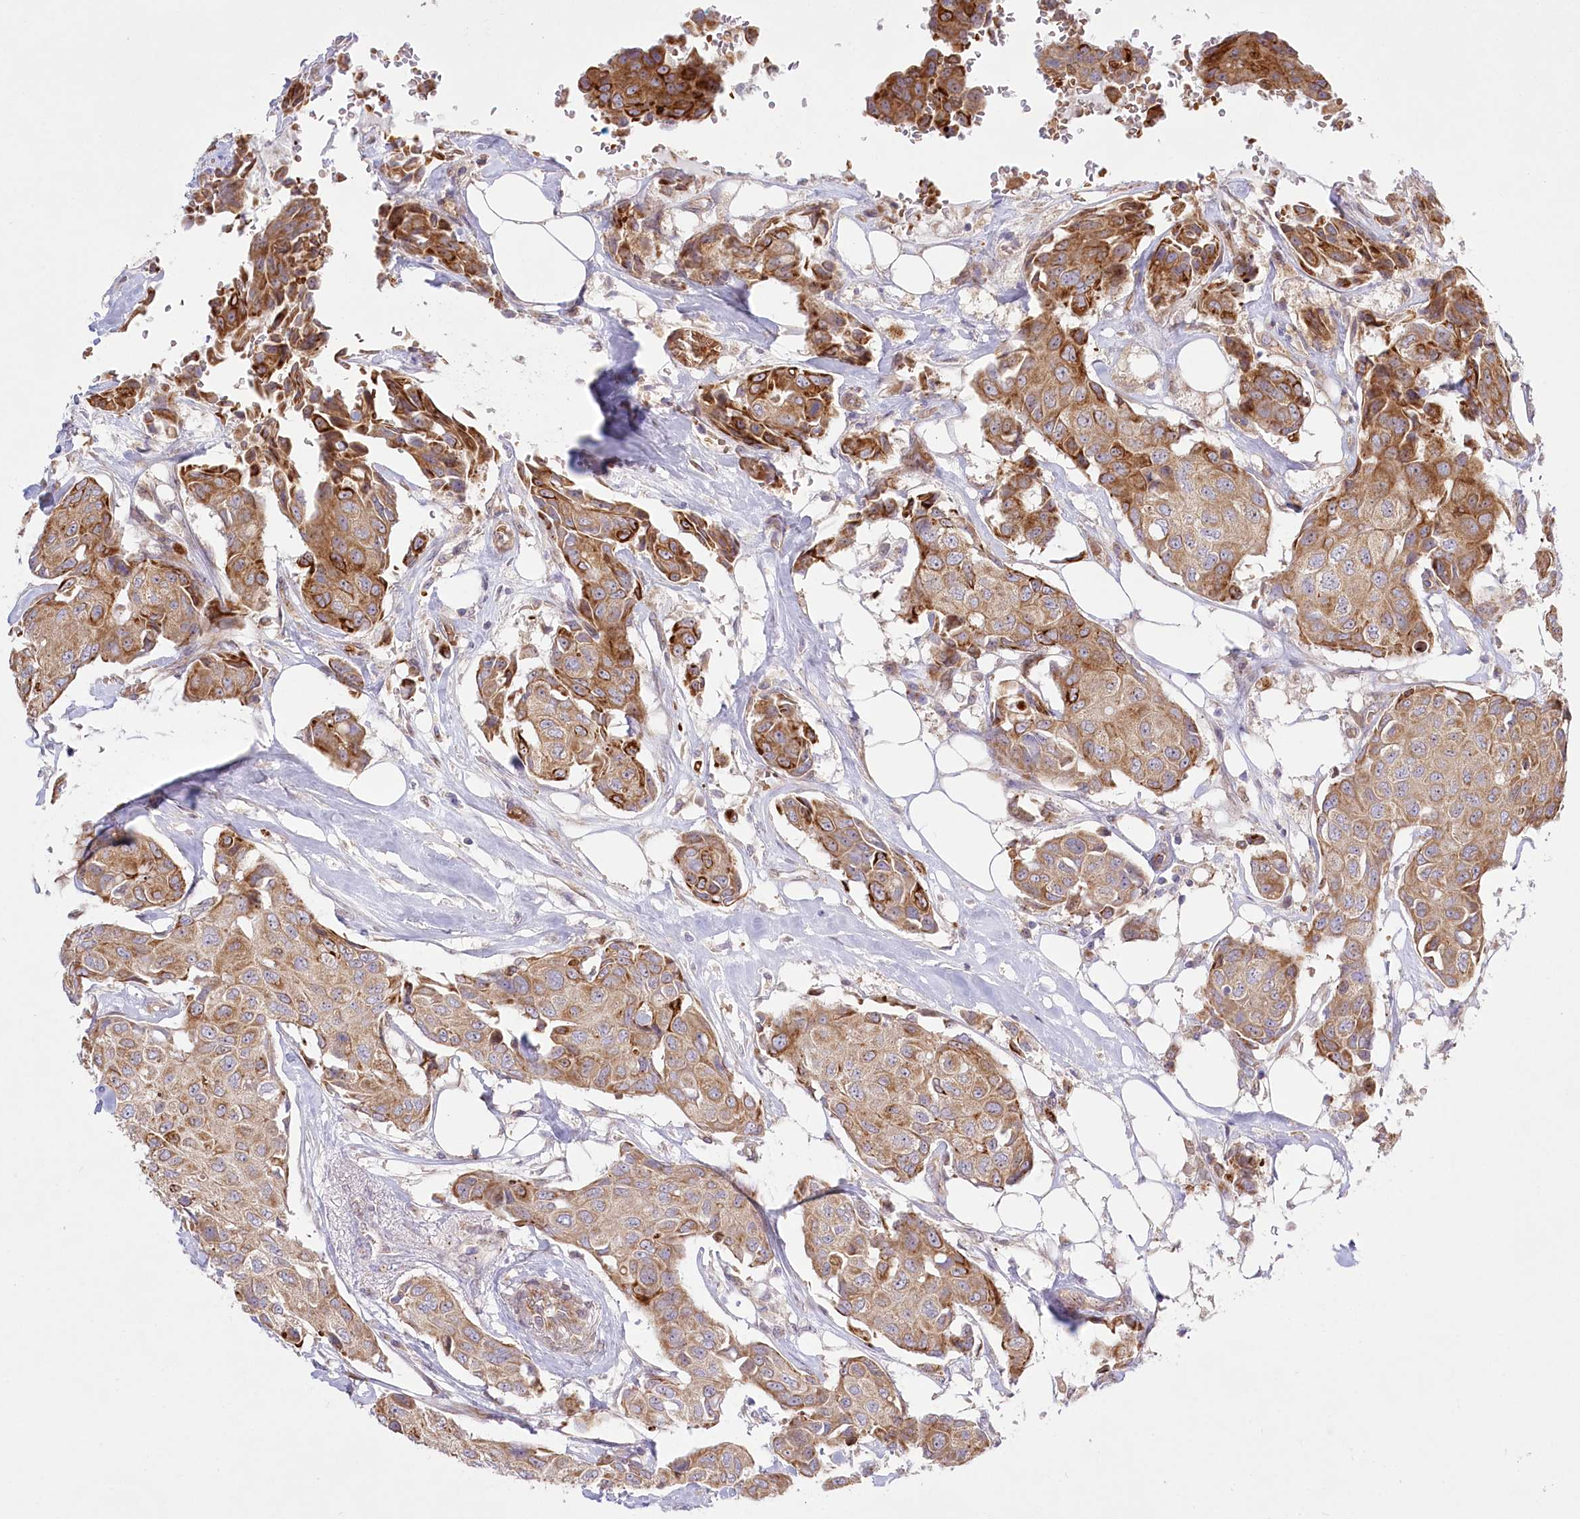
{"staining": {"intensity": "moderate", "quantity": ">75%", "location": "cytoplasmic/membranous"}, "tissue": "breast cancer", "cell_type": "Tumor cells", "image_type": "cancer", "snomed": [{"axis": "morphology", "description": "Duct carcinoma"}, {"axis": "topography", "description": "Breast"}], "caption": "Brown immunohistochemical staining in breast cancer (infiltrating ductal carcinoma) demonstrates moderate cytoplasmic/membranous positivity in about >75% of tumor cells.", "gene": "COMMD3", "patient": {"sex": "female", "age": 80}}